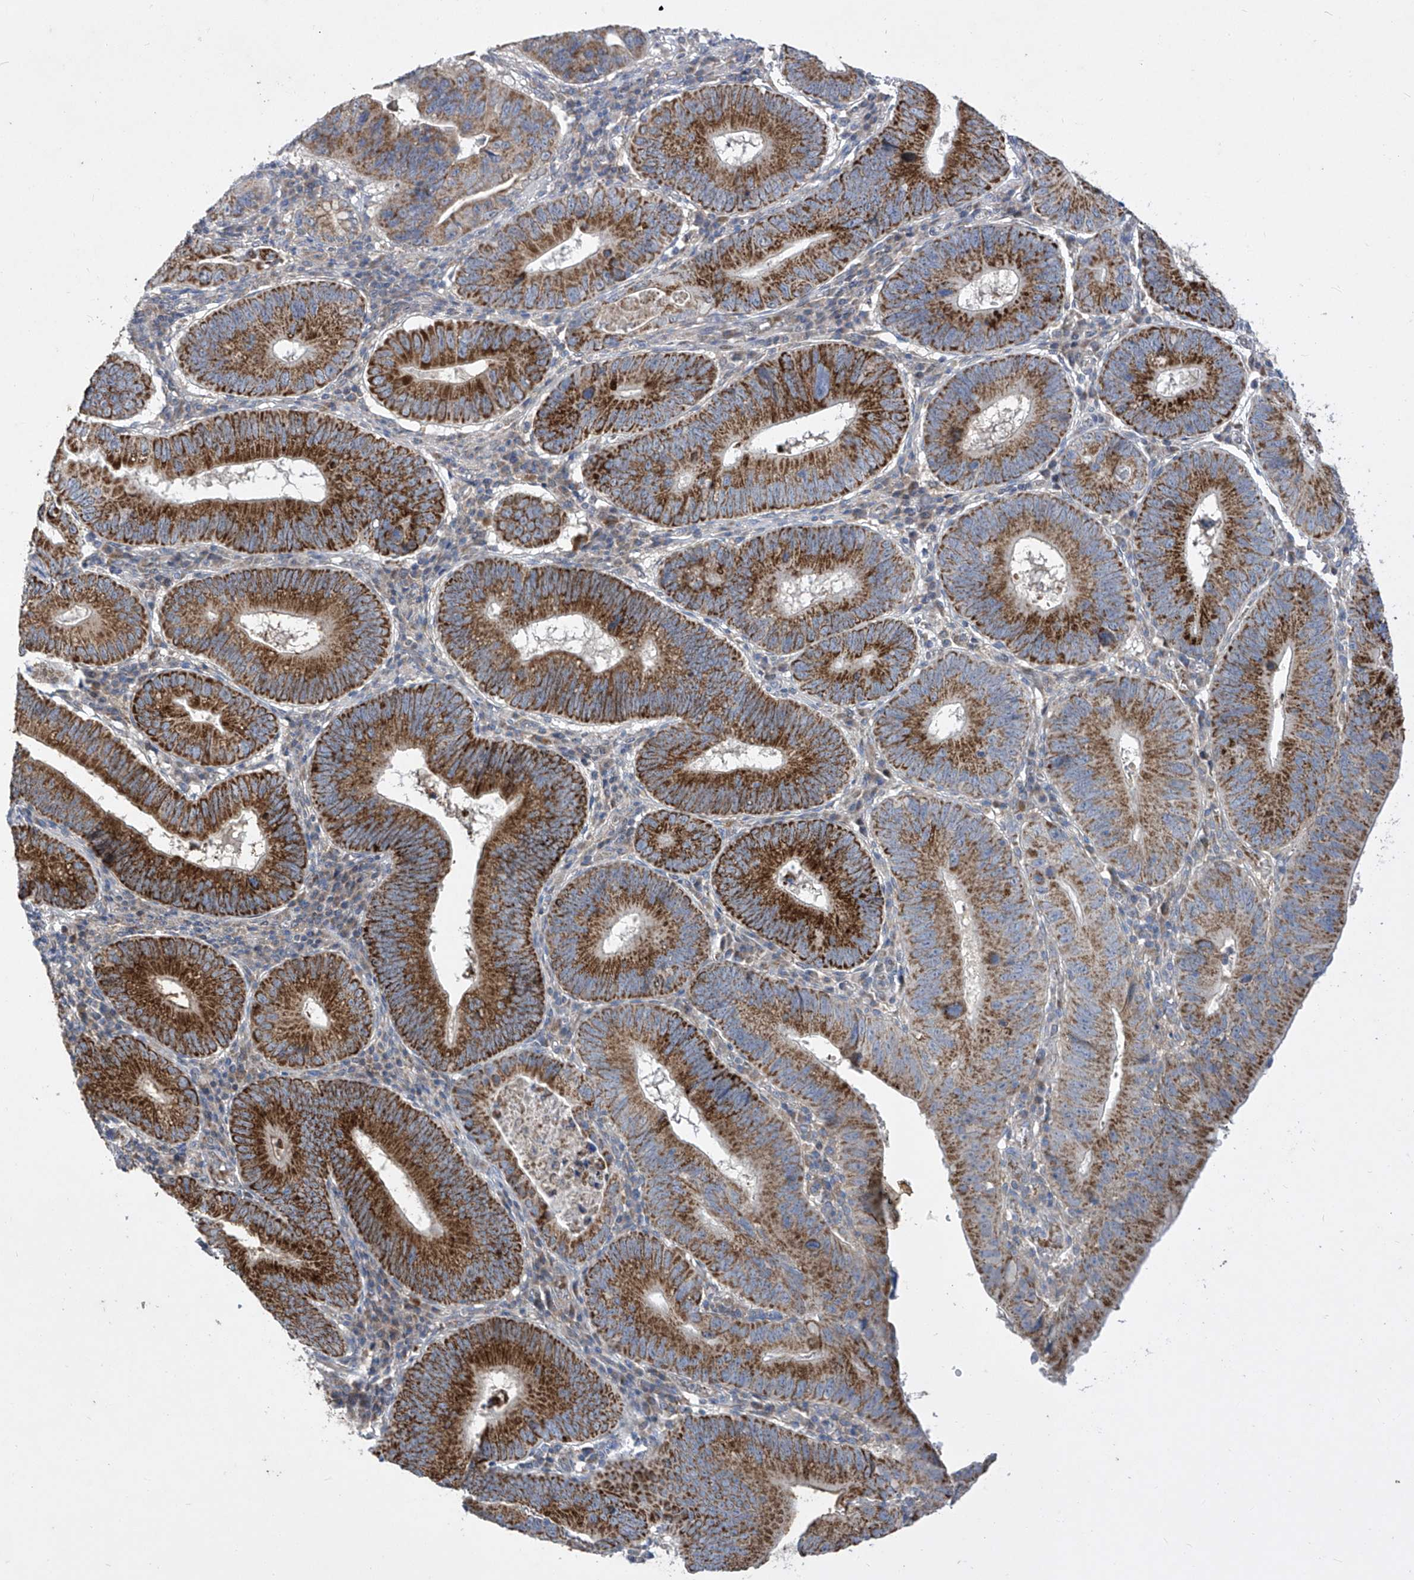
{"staining": {"intensity": "strong", "quantity": "25%-75%", "location": "cytoplasmic/membranous"}, "tissue": "stomach cancer", "cell_type": "Tumor cells", "image_type": "cancer", "snomed": [{"axis": "morphology", "description": "Adenocarcinoma, NOS"}, {"axis": "topography", "description": "Stomach"}], "caption": "The immunohistochemical stain highlights strong cytoplasmic/membranous staining in tumor cells of adenocarcinoma (stomach) tissue. (DAB IHC with brightfield microscopy, high magnification).", "gene": "COQ3", "patient": {"sex": "male", "age": 59}}